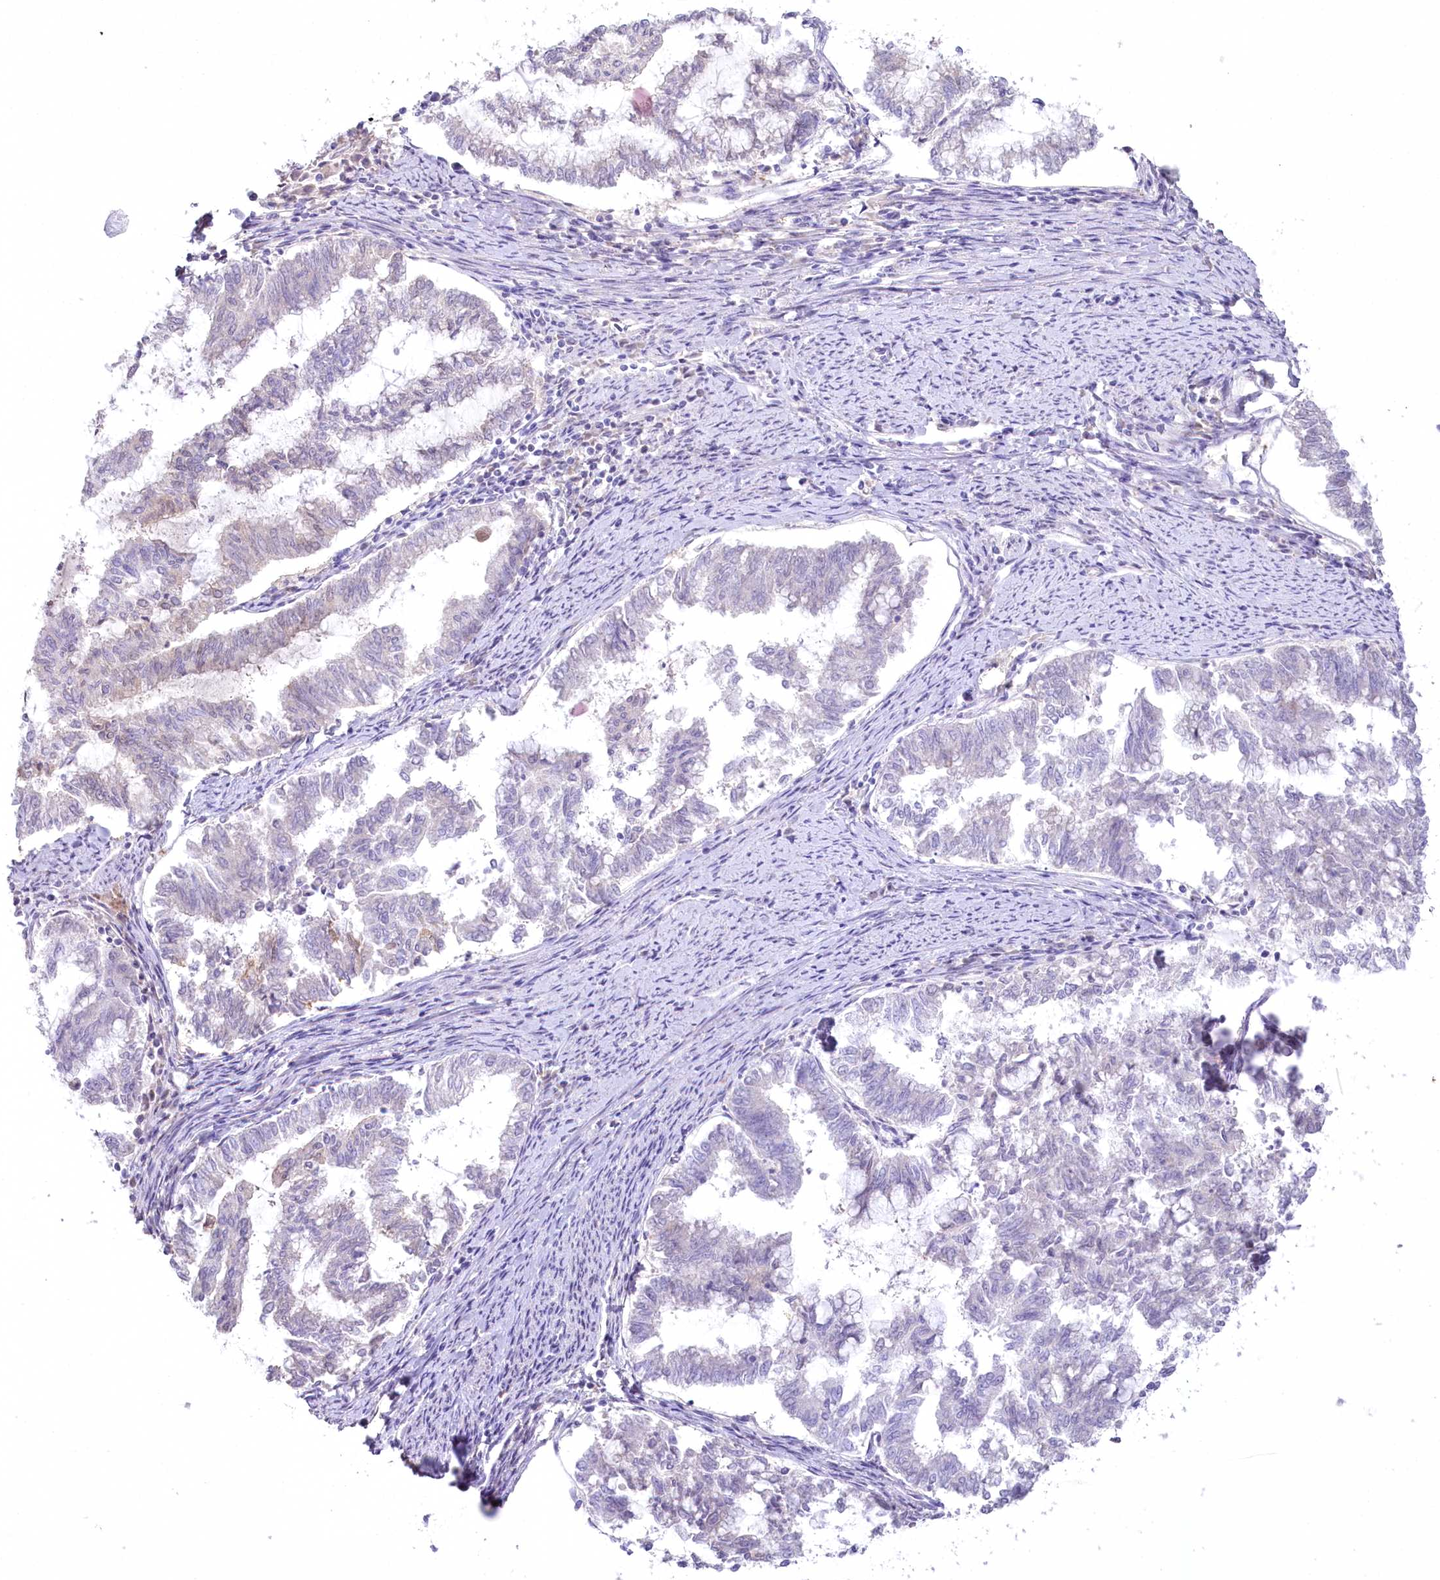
{"staining": {"intensity": "negative", "quantity": "none", "location": "none"}, "tissue": "endometrial cancer", "cell_type": "Tumor cells", "image_type": "cancer", "snomed": [{"axis": "morphology", "description": "Adenocarcinoma, NOS"}, {"axis": "topography", "description": "Endometrium"}], "caption": "Endometrial cancer stained for a protein using immunohistochemistry demonstrates no expression tumor cells.", "gene": "MYOZ1", "patient": {"sex": "female", "age": 79}}